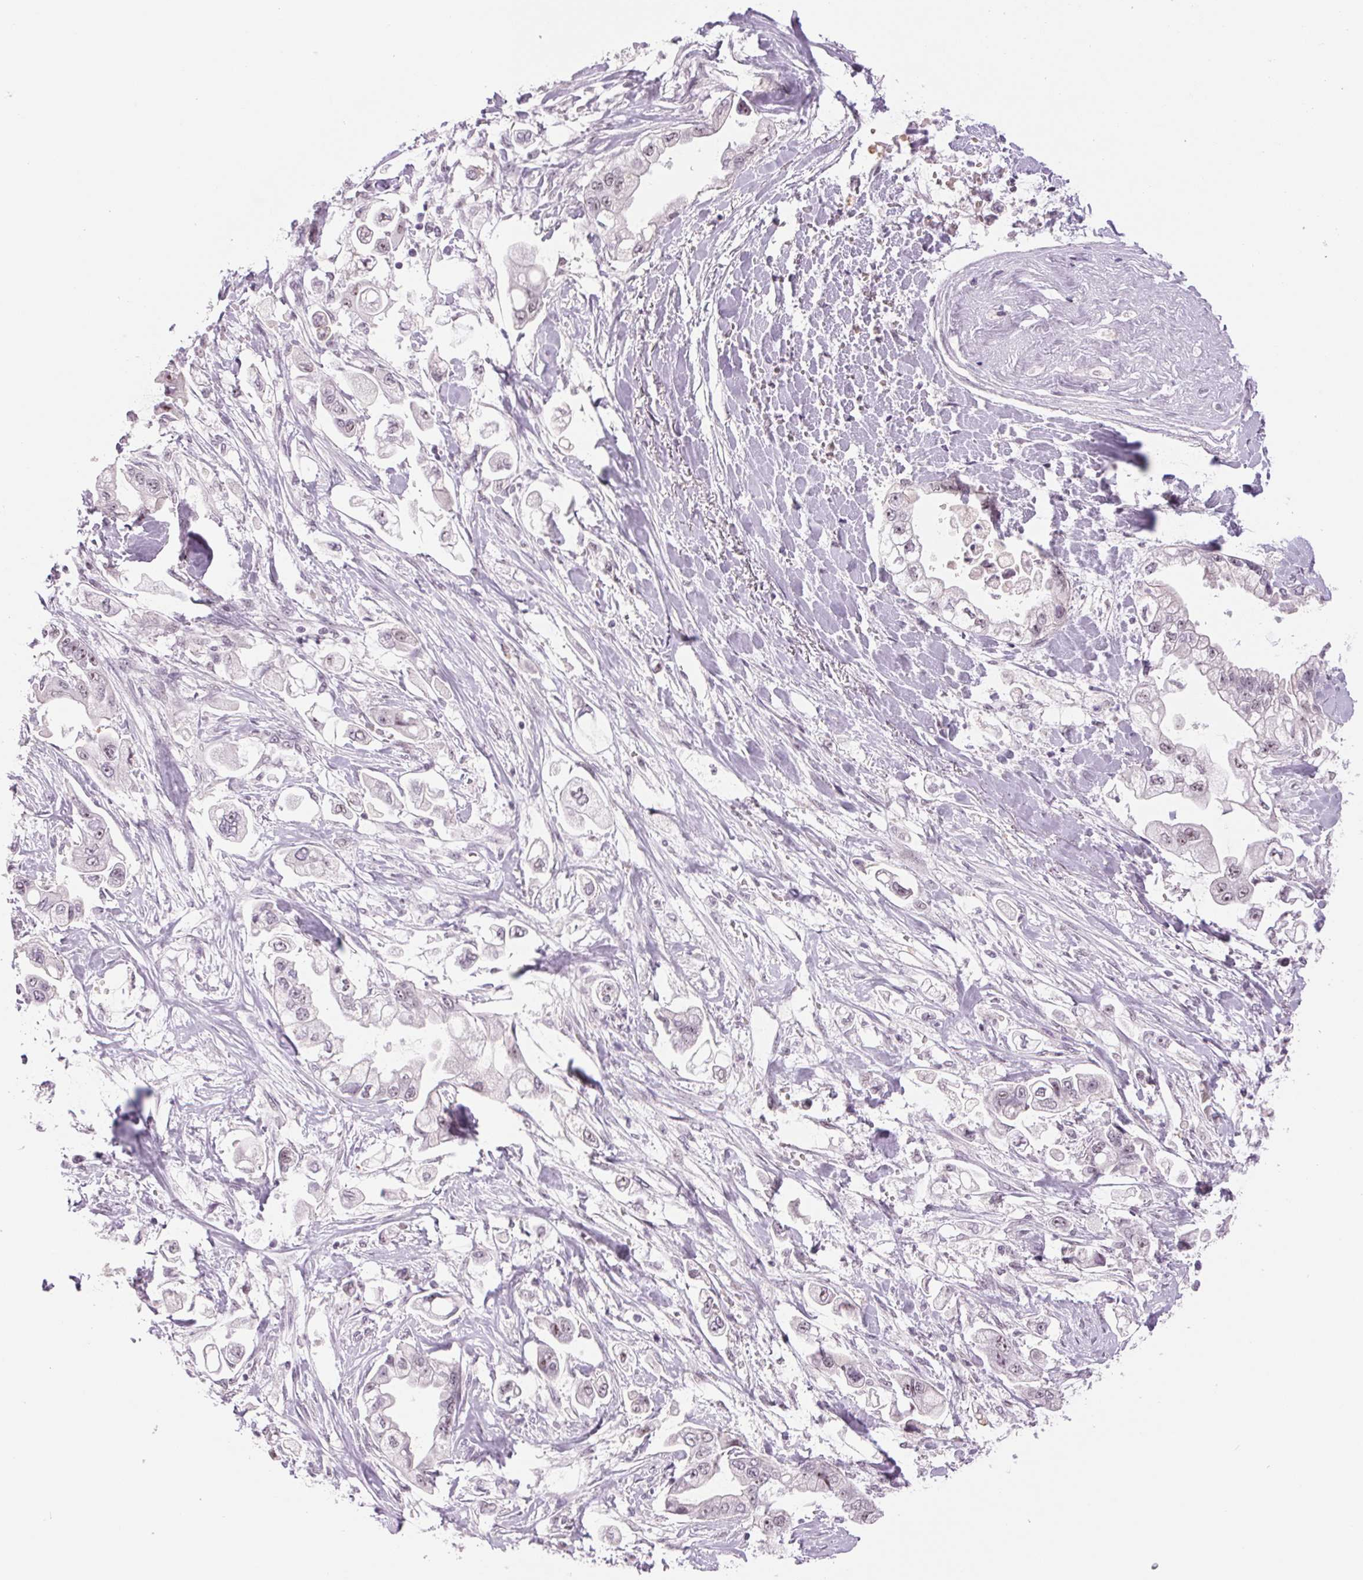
{"staining": {"intensity": "negative", "quantity": "none", "location": "none"}, "tissue": "stomach cancer", "cell_type": "Tumor cells", "image_type": "cancer", "snomed": [{"axis": "morphology", "description": "Adenocarcinoma, NOS"}, {"axis": "topography", "description": "Stomach"}], "caption": "DAB (3,3'-diaminobenzidine) immunohistochemical staining of human stomach cancer exhibits no significant staining in tumor cells.", "gene": "ZC3H14", "patient": {"sex": "male", "age": 62}}